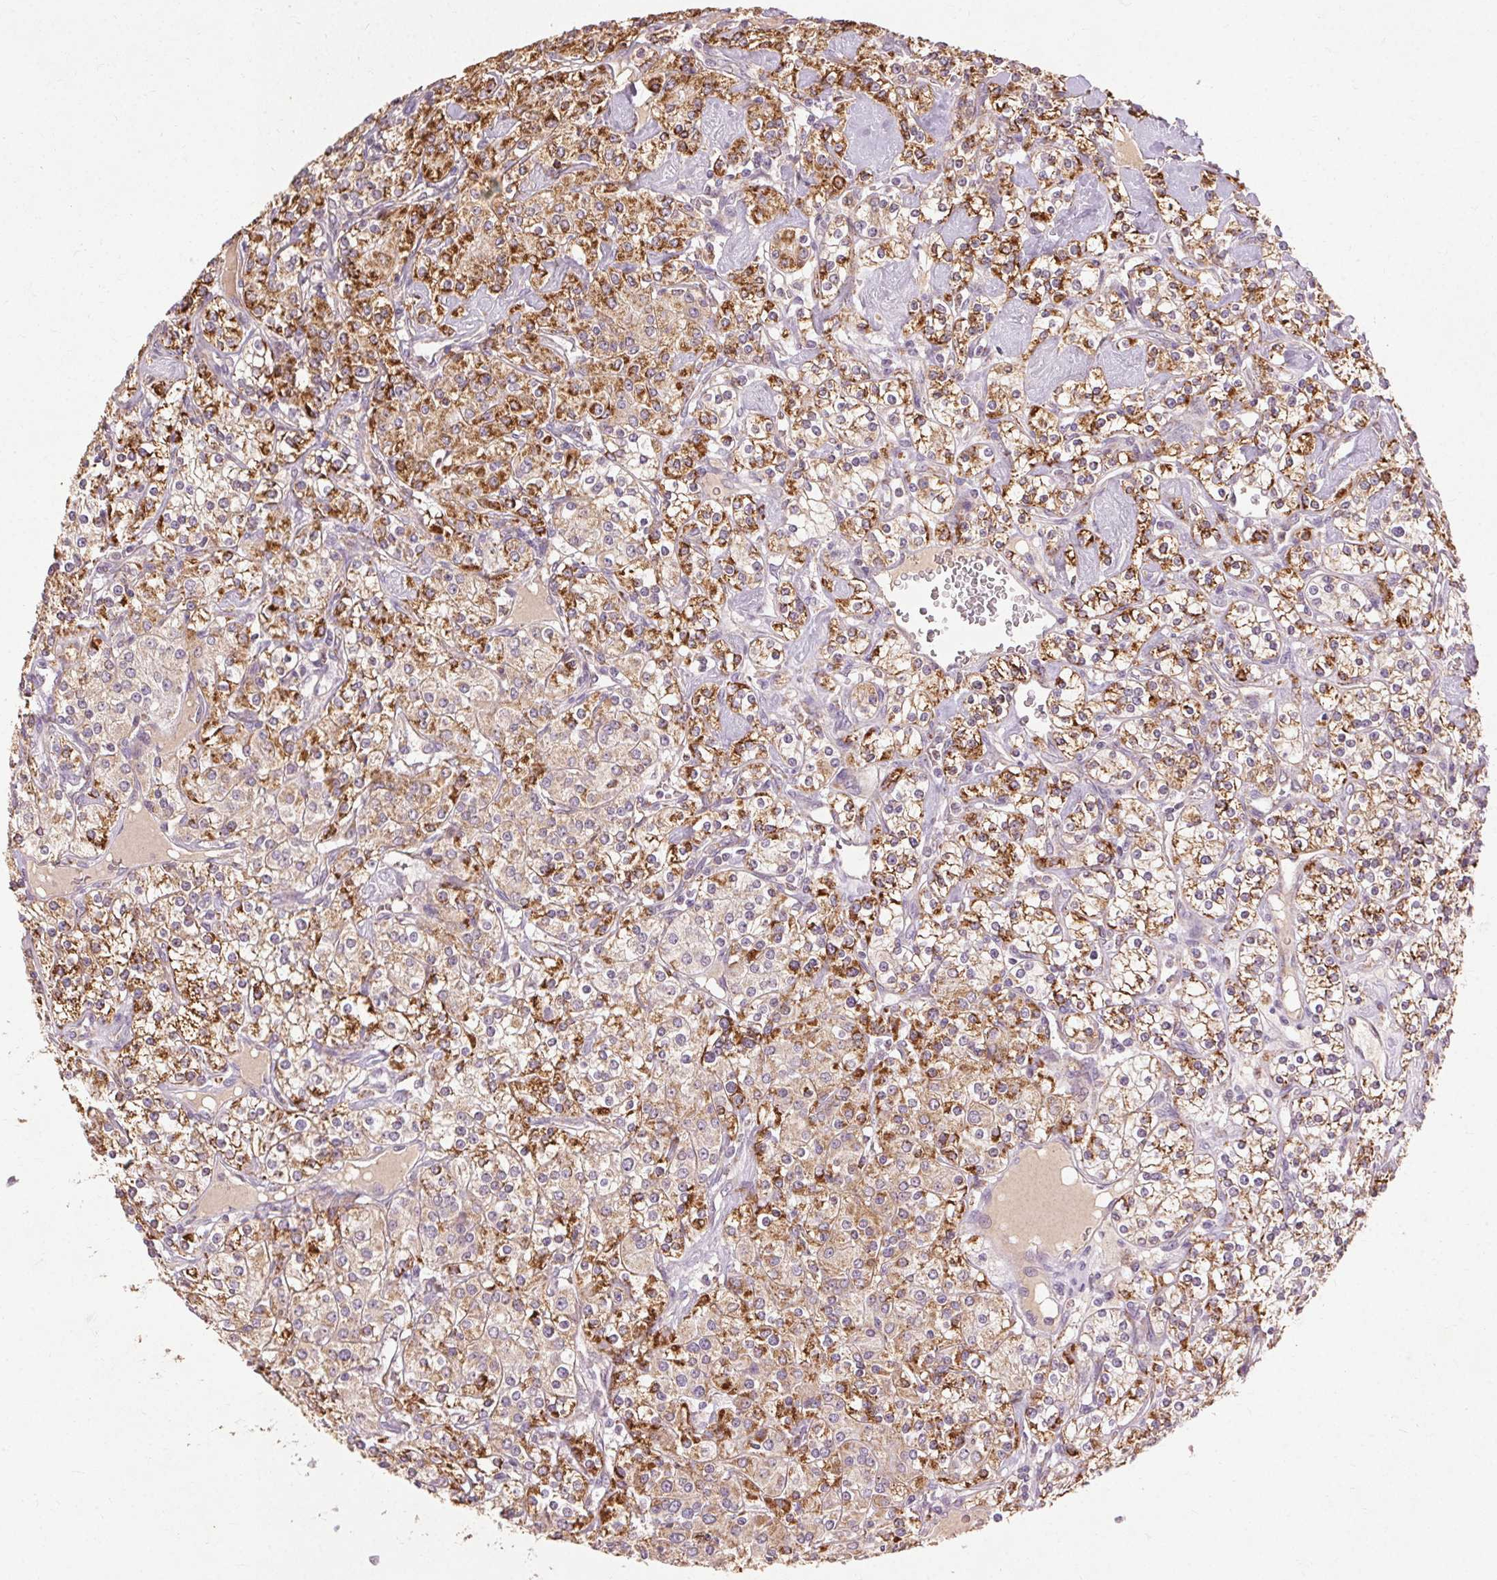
{"staining": {"intensity": "strong", "quantity": ">75%", "location": "cytoplasmic/membranous"}, "tissue": "renal cancer", "cell_type": "Tumor cells", "image_type": "cancer", "snomed": [{"axis": "morphology", "description": "Adenocarcinoma, NOS"}, {"axis": "topography", "description": "Kidney"}], "caption": "Immunohistochemical staining of renal cancer (adenocarcinoma) reveals high levels of strong cytoplasmic/membranous protein positivity in about >75% of tumor cells.", "gene": "REP15", "patient": {"sex": "male", "age": 77}}